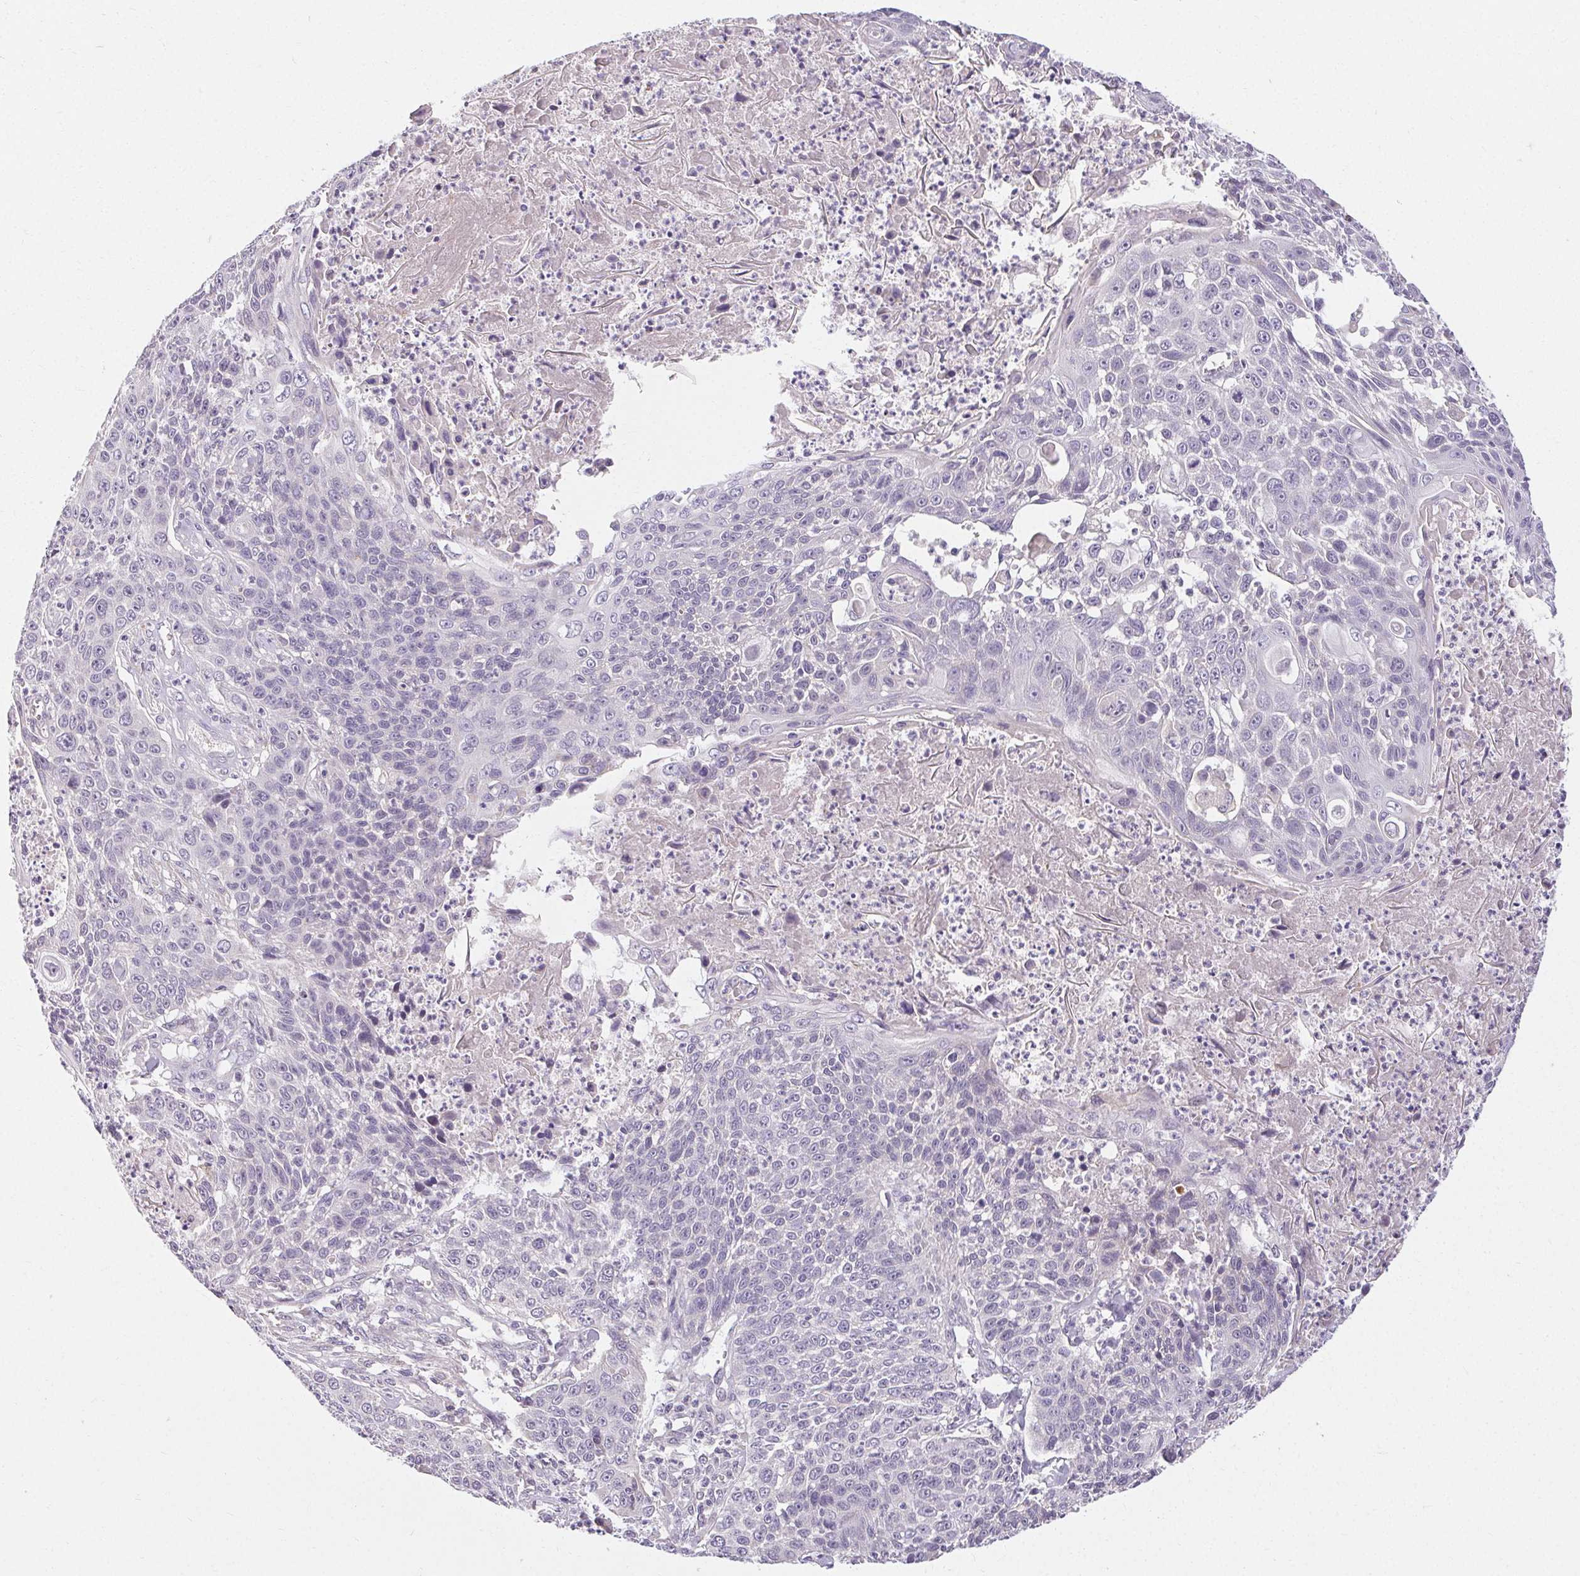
{"staining": {"intensity": "negative", "quantity": "none", "location": "none"}, "tissue": "lung cancer", "cell_type": "Tumor cells", "image_type": "cancer", "snomed": [{"axis": "morphology", "description": "Squamous cell carcinoma, NOS"}, {"axis": "morphology", "description": "Squamous cell carcinoma, metastatic, NOS"}, {"axis": "topography", "description": "Lung"}, {"axis": "topography", "description": "Pleura, NOS"}], "caption": "The histopathology image demonstrates no significant staining in tumor cells of lung cancer (squamous cell carcinoma).", "gene": "TMEM52B", "patient": {"sex": "male", "age": 72}}